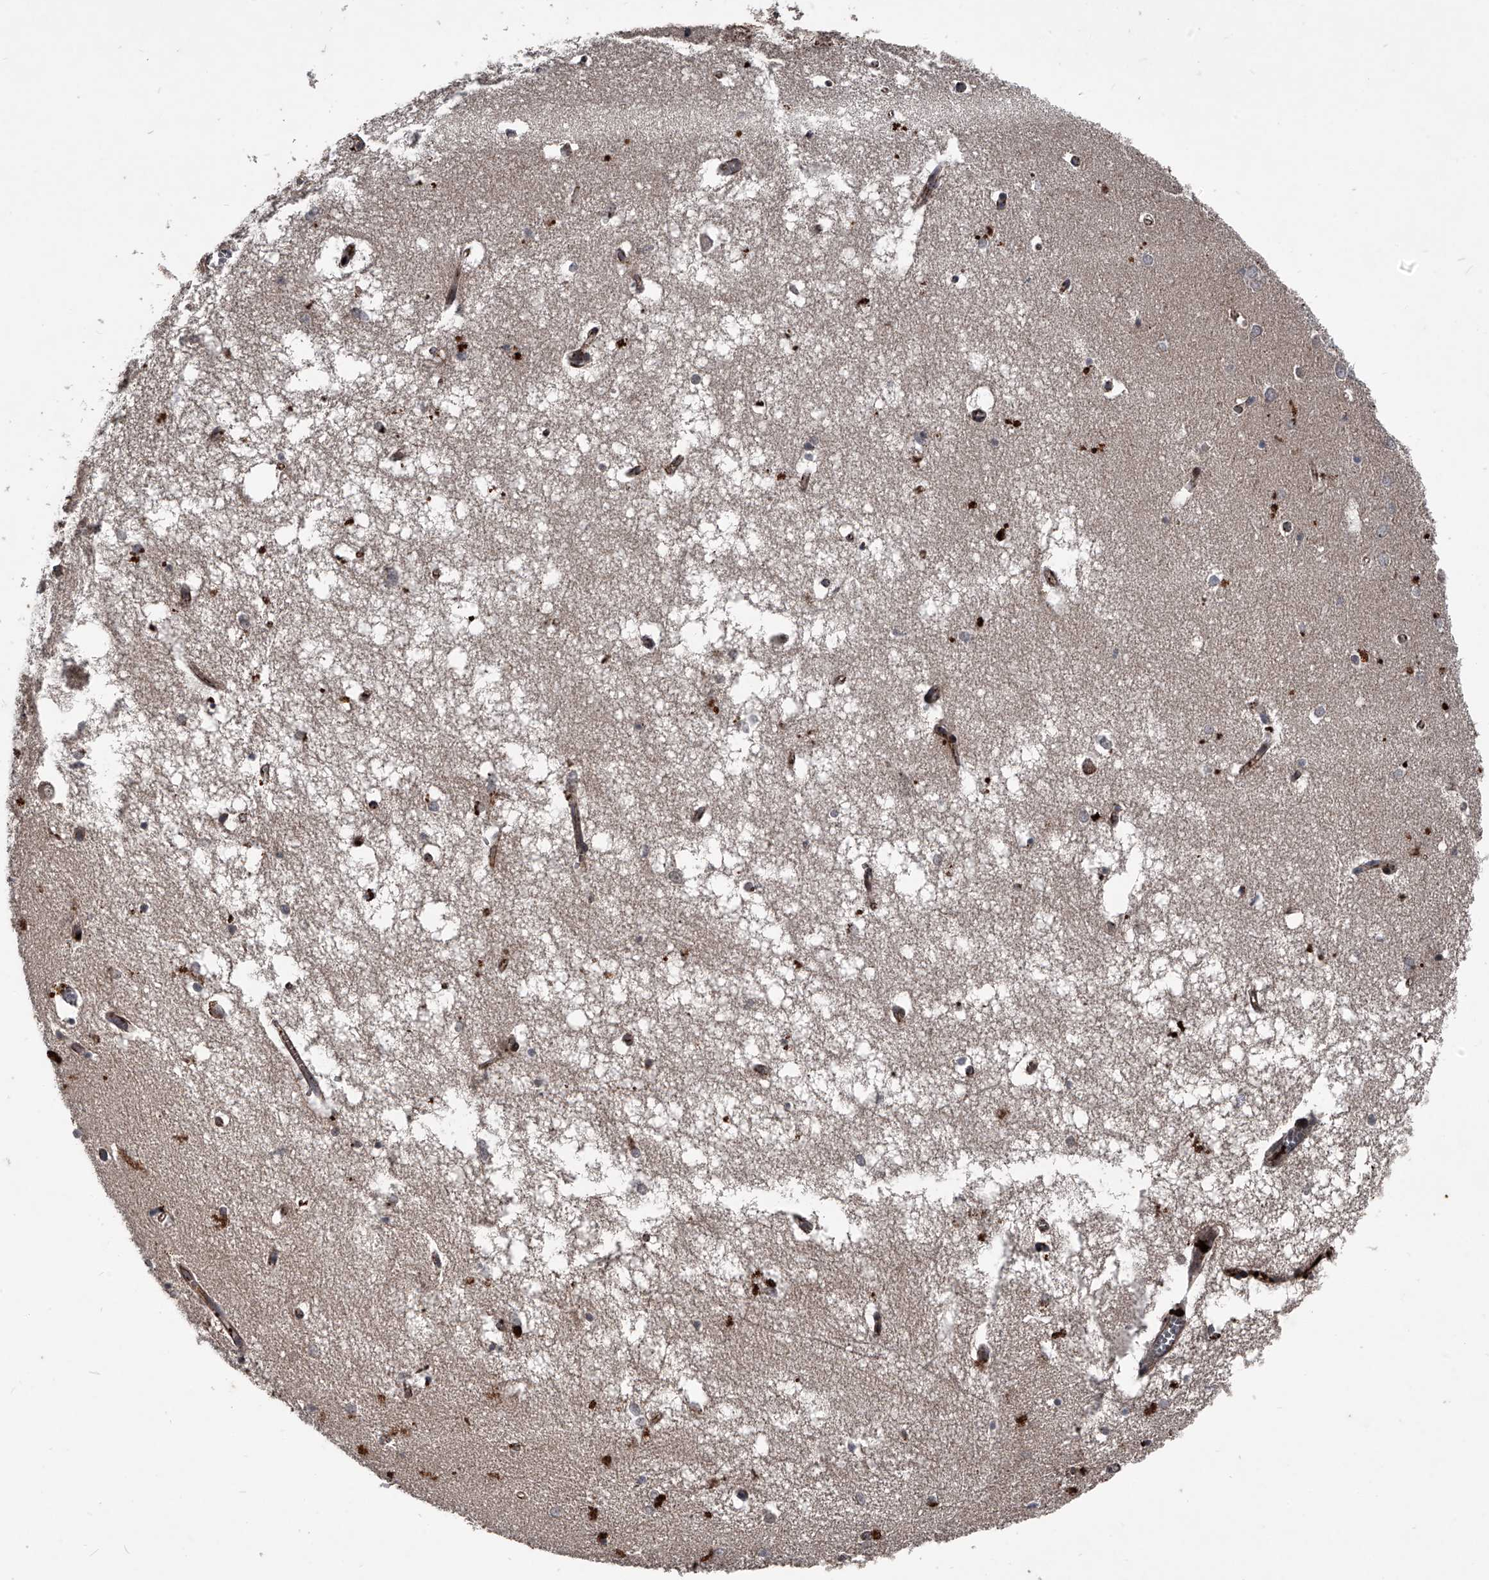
{"staining": {"intensity": "moderate", "quantity": "<25%", "location": "cytoplasmic/membranous"}, "tissue": "hippocampus", "cell_type": "Glial cells", "image_type": "normal", "snomed": [{"axis": "morphology", "description": "Normal tissue, NOS"}, {"axis": "topography", "description": "Hippocampus"}], "caption": "Normal hippocampus shows moderate cytoplasmic/membranous staining in about <25% of glial cells, visualized by immunohistochemistry. Immunohistochemistry stains the protein in brown and the nuclei are stained blue.", "gene": "MAPKAP1", "patient": {"sex": "male", "age": 70}}